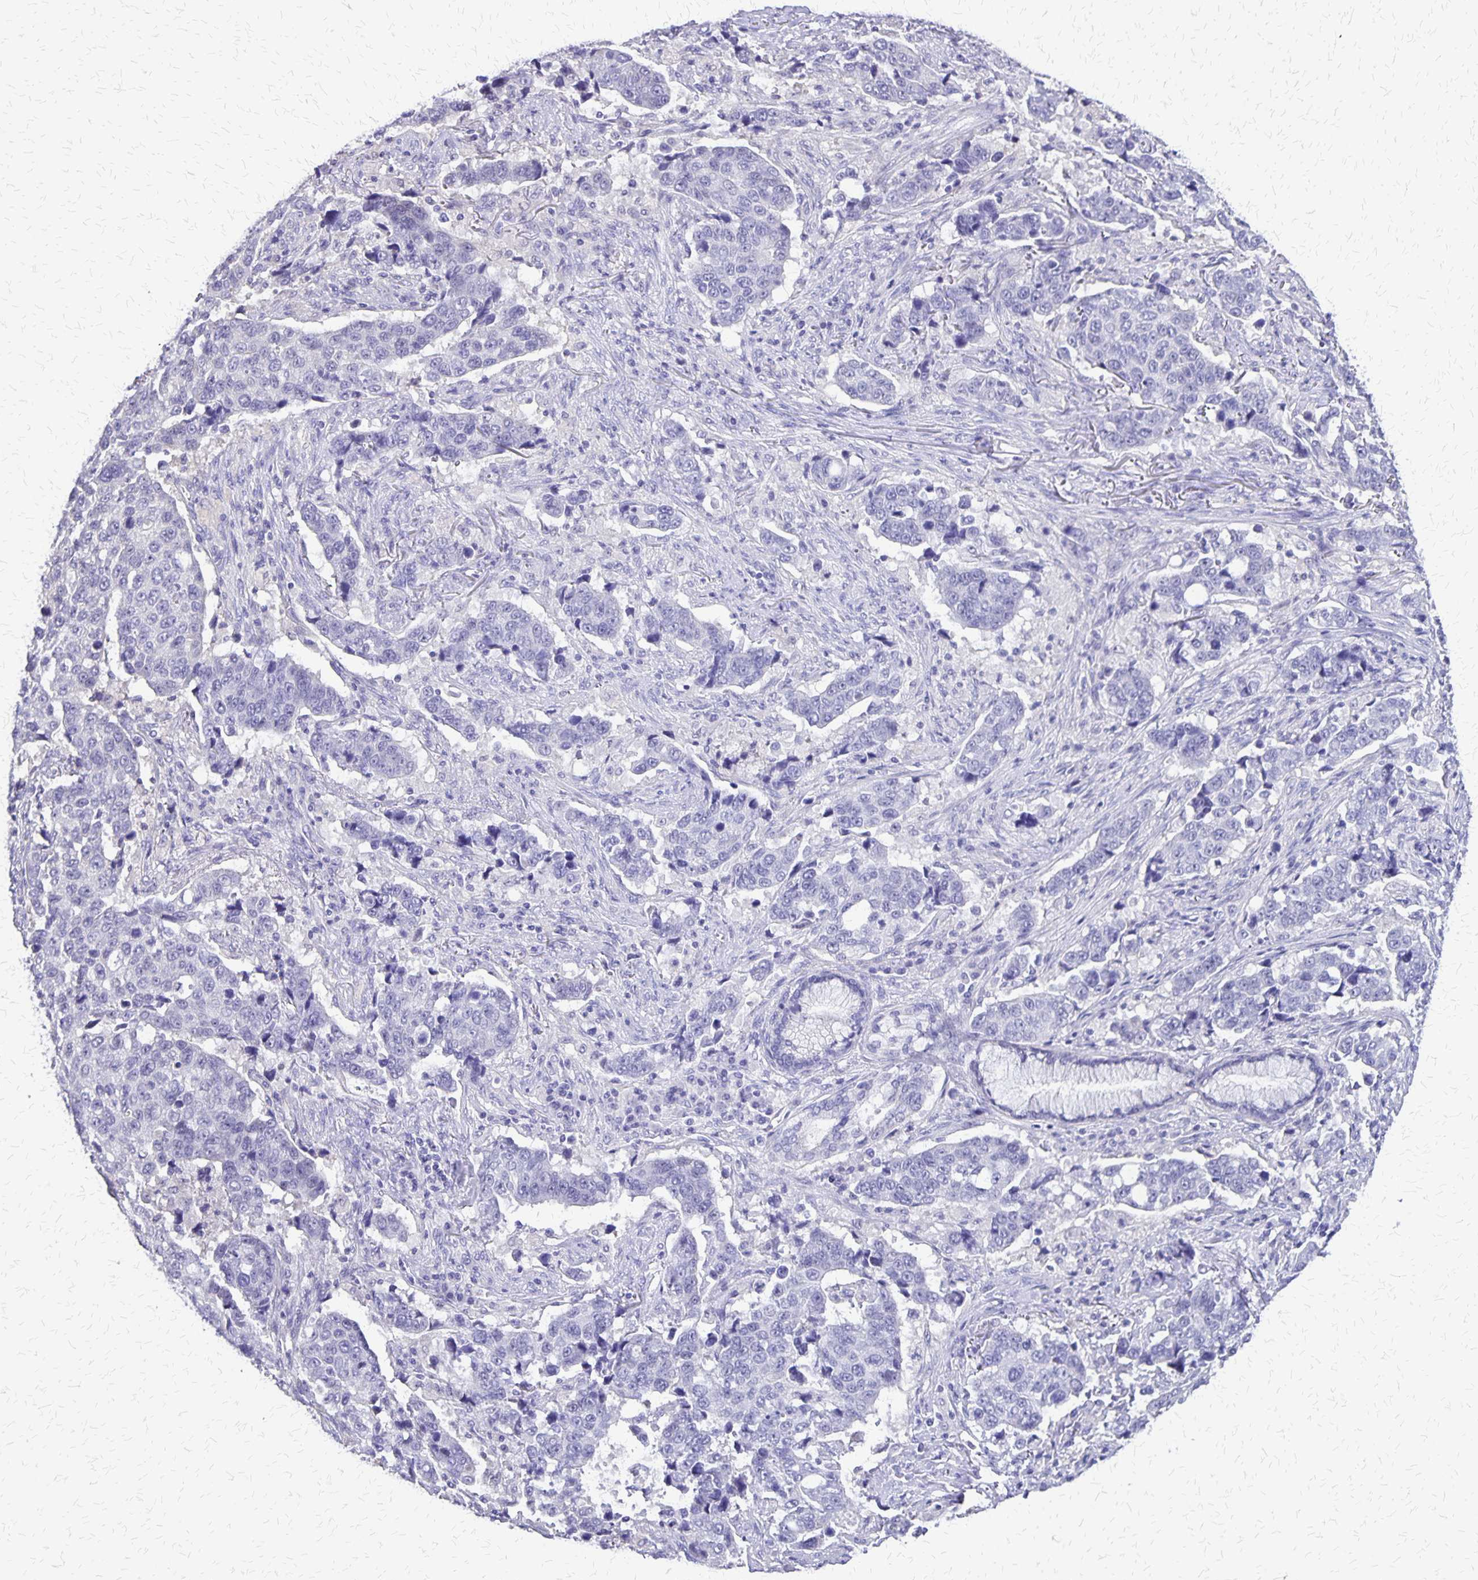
{"staining": {"intensity": "negative", "quantity": "none", "location": "none"}, "tissue": "lung cancer", "cell_type": "Tumor cells", "image_type": "cancer", "snomed": [{"axis": "morphology", "description": "Squamous cell carcinoma, NOS"}, {"axis": "topography", "description": "Lymph node"}, {"axis": "topography", "description": "Lung"}], "caption": "Immunohistochemistry (IHC) histopathology image of human lung squamous cell carcinoma stained for a protein (brown), which exhibits no positivity in tumor cells.", "gene": "SI", "patient": {"sex": "male", "age": 61}}